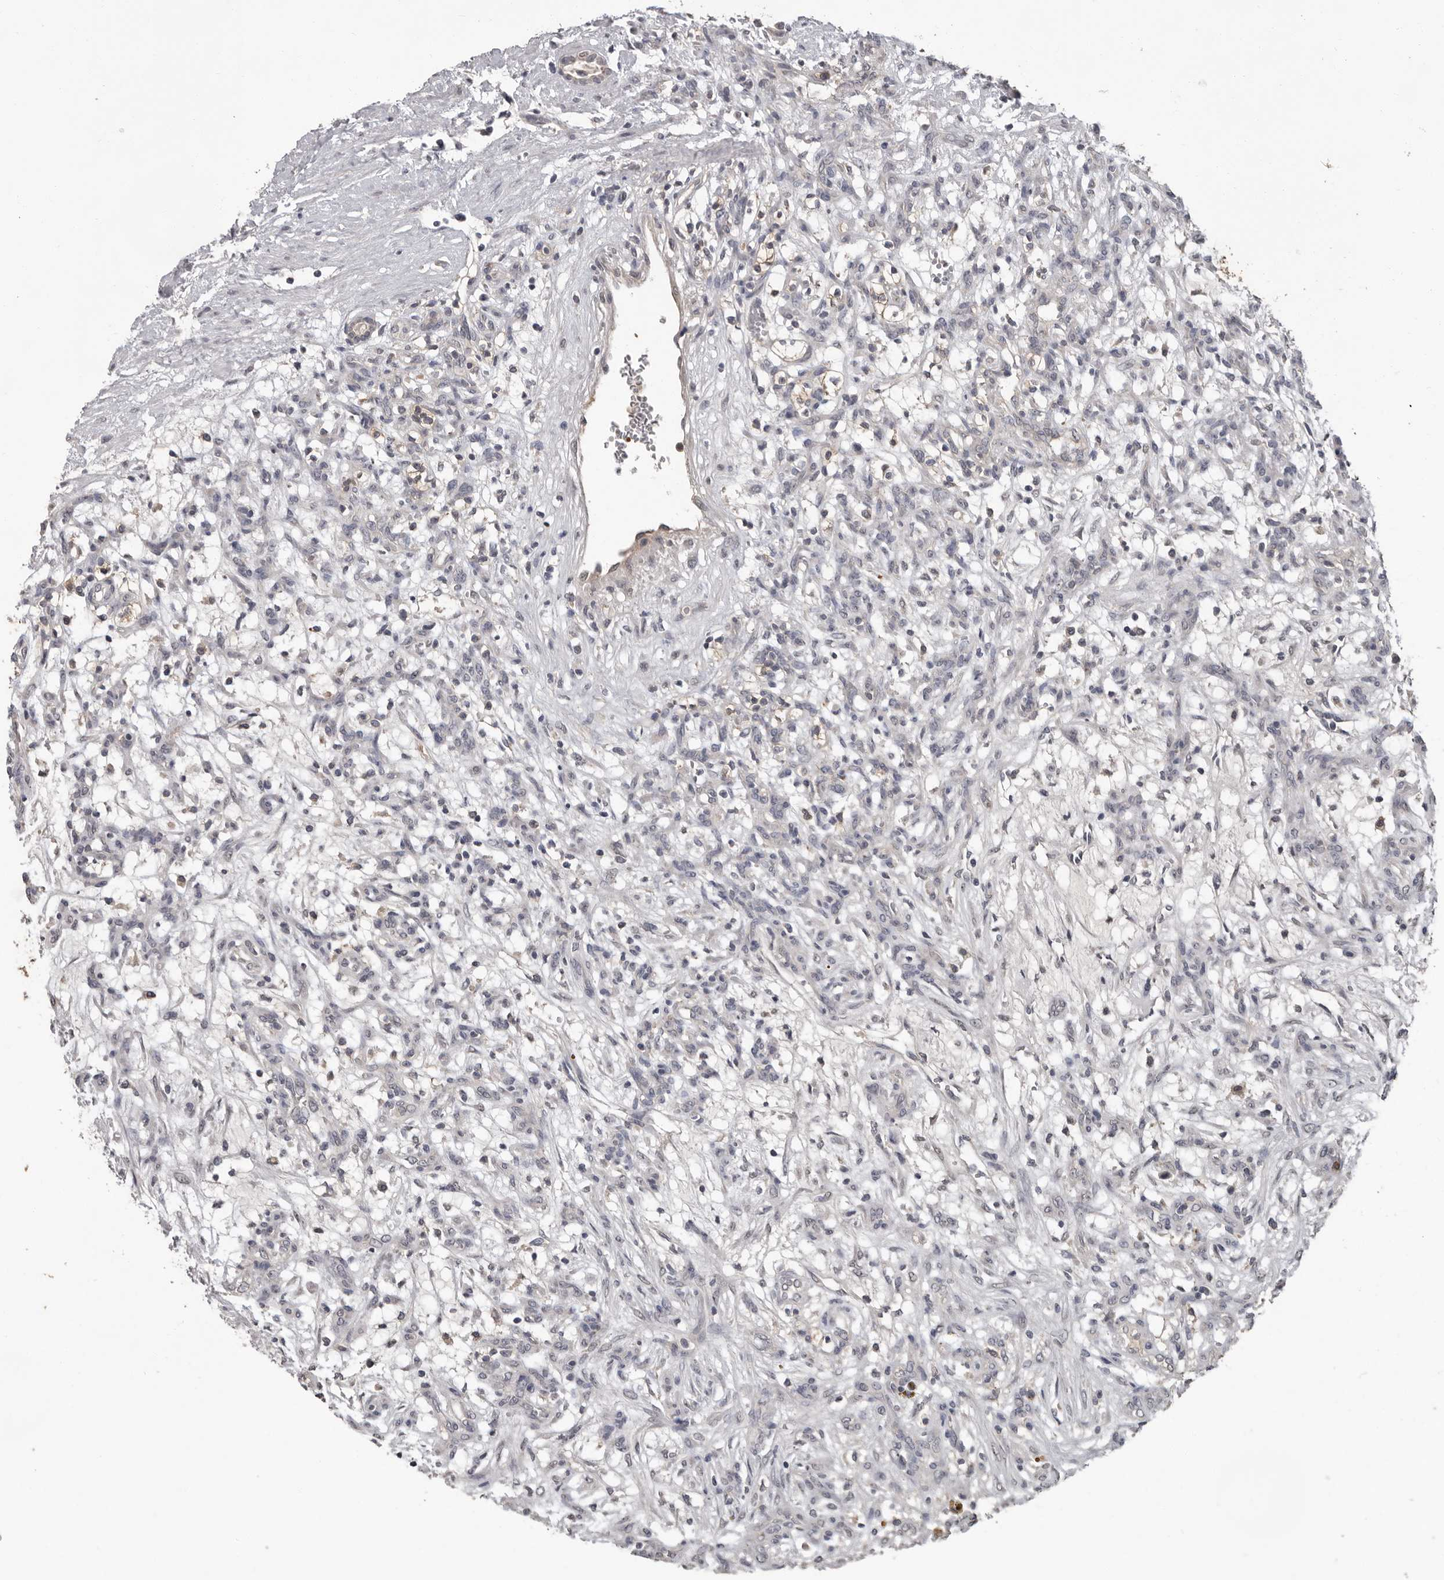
{"staining": {"intensity": "negative", "quantity": "none", "location": "none"}, "tissue": "renal cancer", "cell_type": "Tumor cells", "image_type": "cancer", "snomed": [{"axis": "morphology", "description": "Adenocarcinoma, NOS"}, {"axis": "topography", "description": "Kidney"}], "caption": "Tumor cells show no significant protein expression in renal cancer (adenocarcinoma).", "gene": "MTF1", "patient": {"sex": "female", "age": 57}}